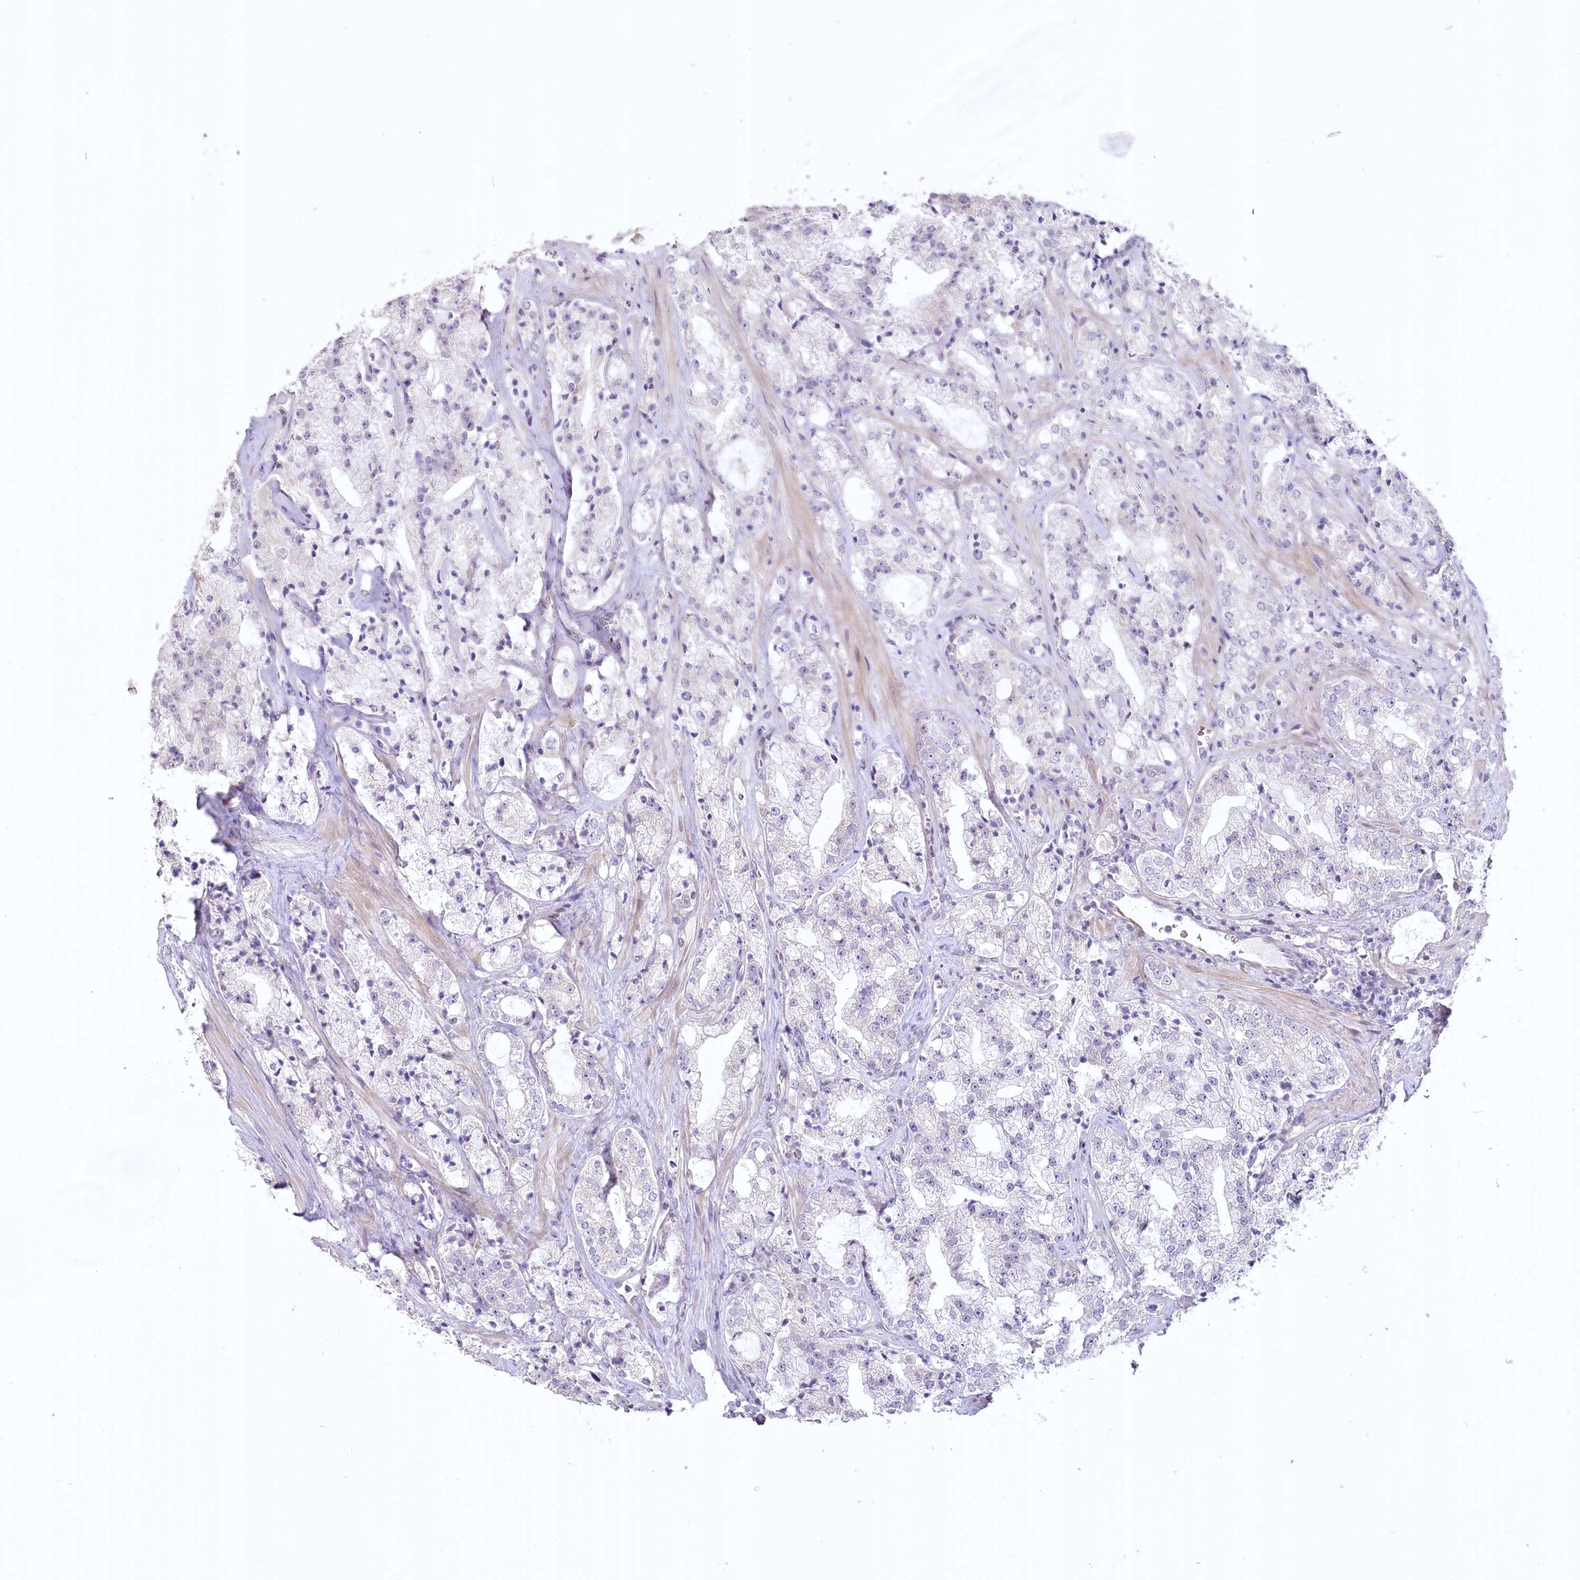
{"staining": {"intensity": "negative", "quantity": "none", "location": "none"}, "tissue": "prostate cancer", "cell_type": "Tumor cells", "image_type": "cancer", "snomed": [{"axis": "morphology", "description": "Adenocarcinoma, High grade"}, {"axis": "topography", "description": "Prostate"}], "caption": "The micrograph shows no staining of tumor cells in high-grade adenocarcinoma (prostate).", "gene": "USP11", "patient": {"sex": "male", "age": 64}}